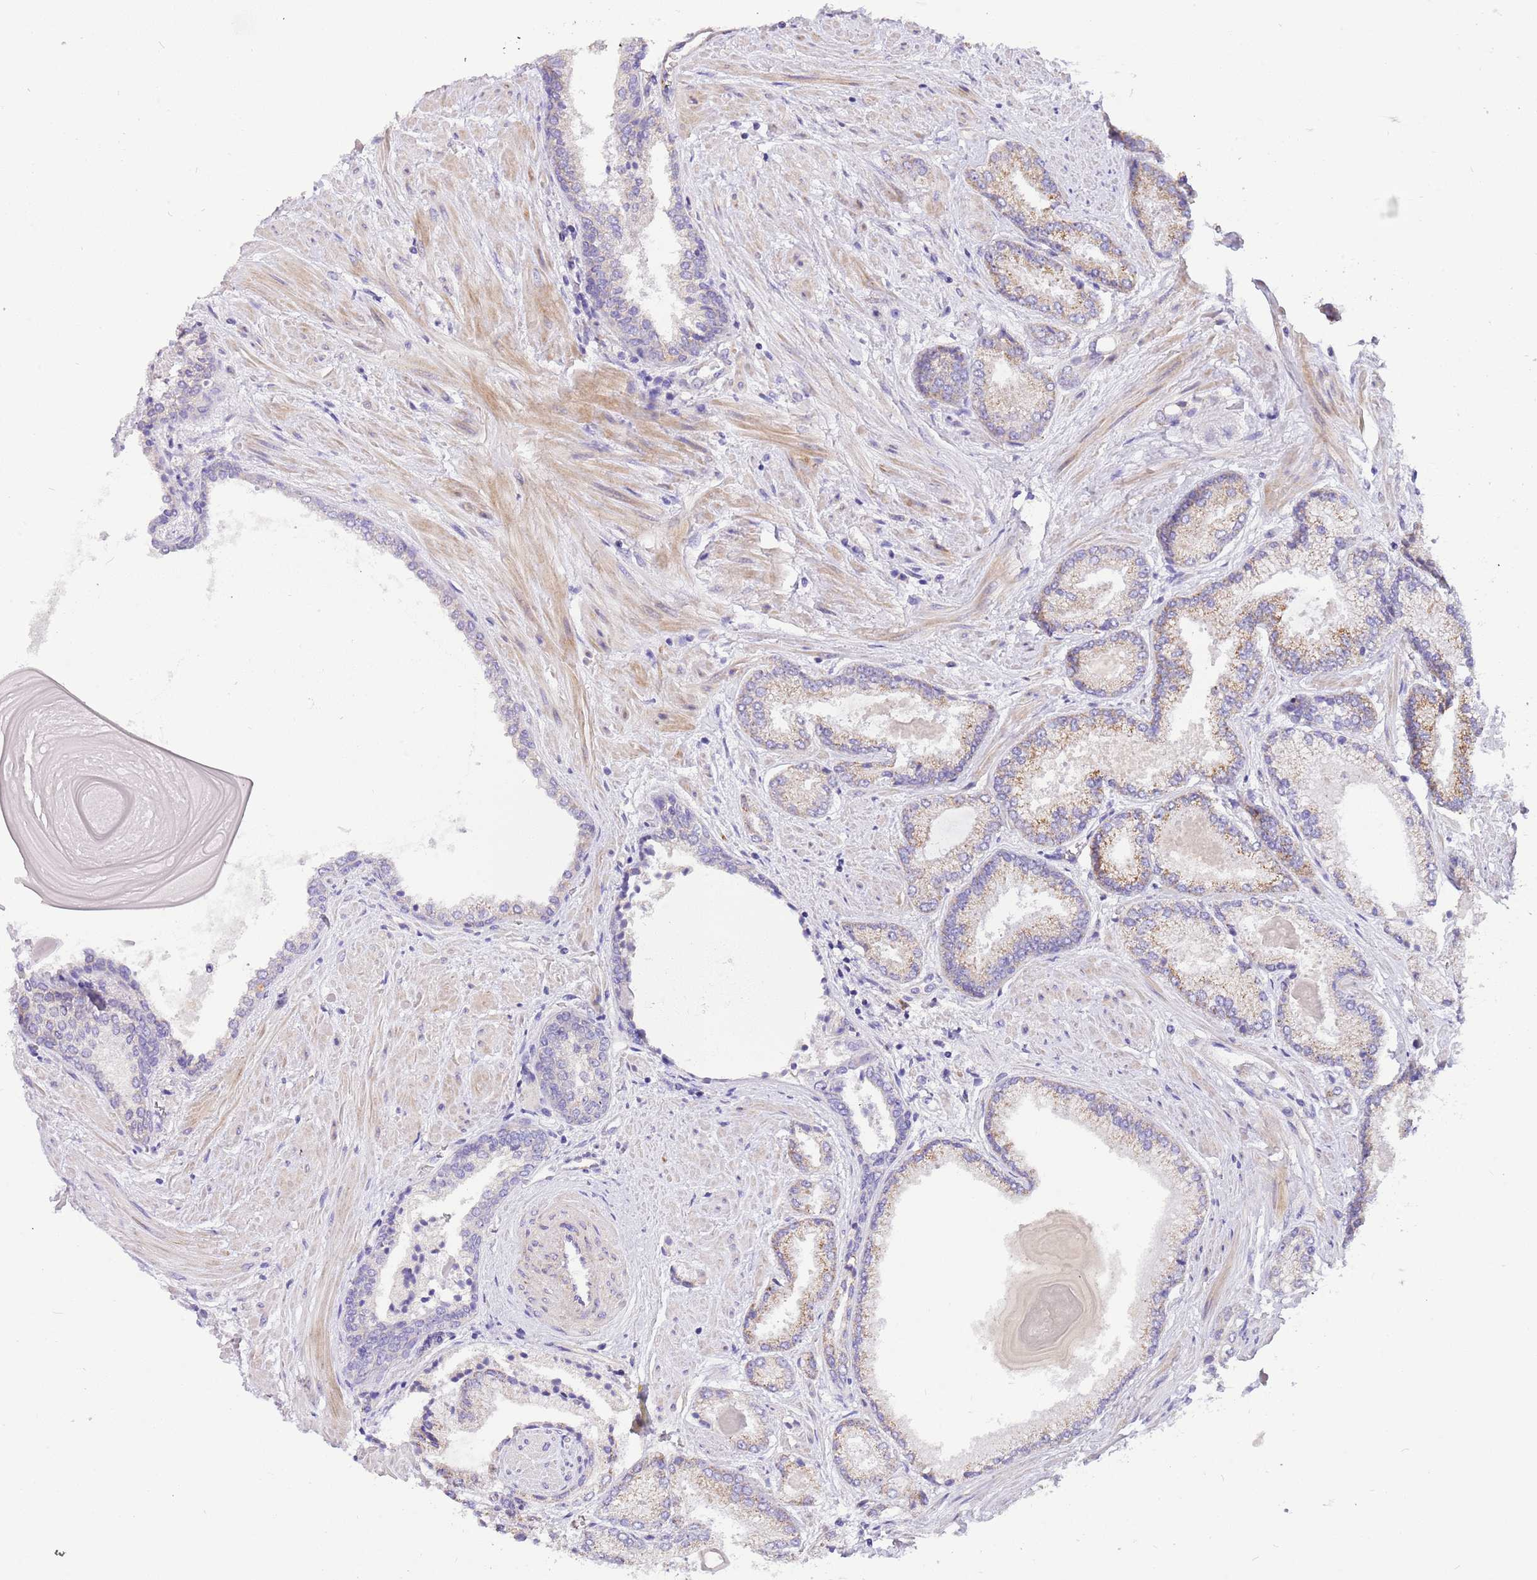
{"staining": {"intensity": "moderate", "quantity": "<25%", "location": "cytoplasmic/membranous"}, "tissue": "prostate cancer", "cell_type": "Tumor cells", "image_type": "cancer", "snomed": [{"axis": "morphology", "description": "Adenocarcinoma, High grade"}, {"axis": "topography", "description": "Prostate"}], "caption": "Immunohistochemical staining of prostate cancer (adenocarcinoma (high-grade)) exhibits low levels of moderate cytoplasmic/membranous protein staining in approximately <25% of tumor cells.", "gene": "SERINC3", "patient": {"sex": "male", "age": 68}}